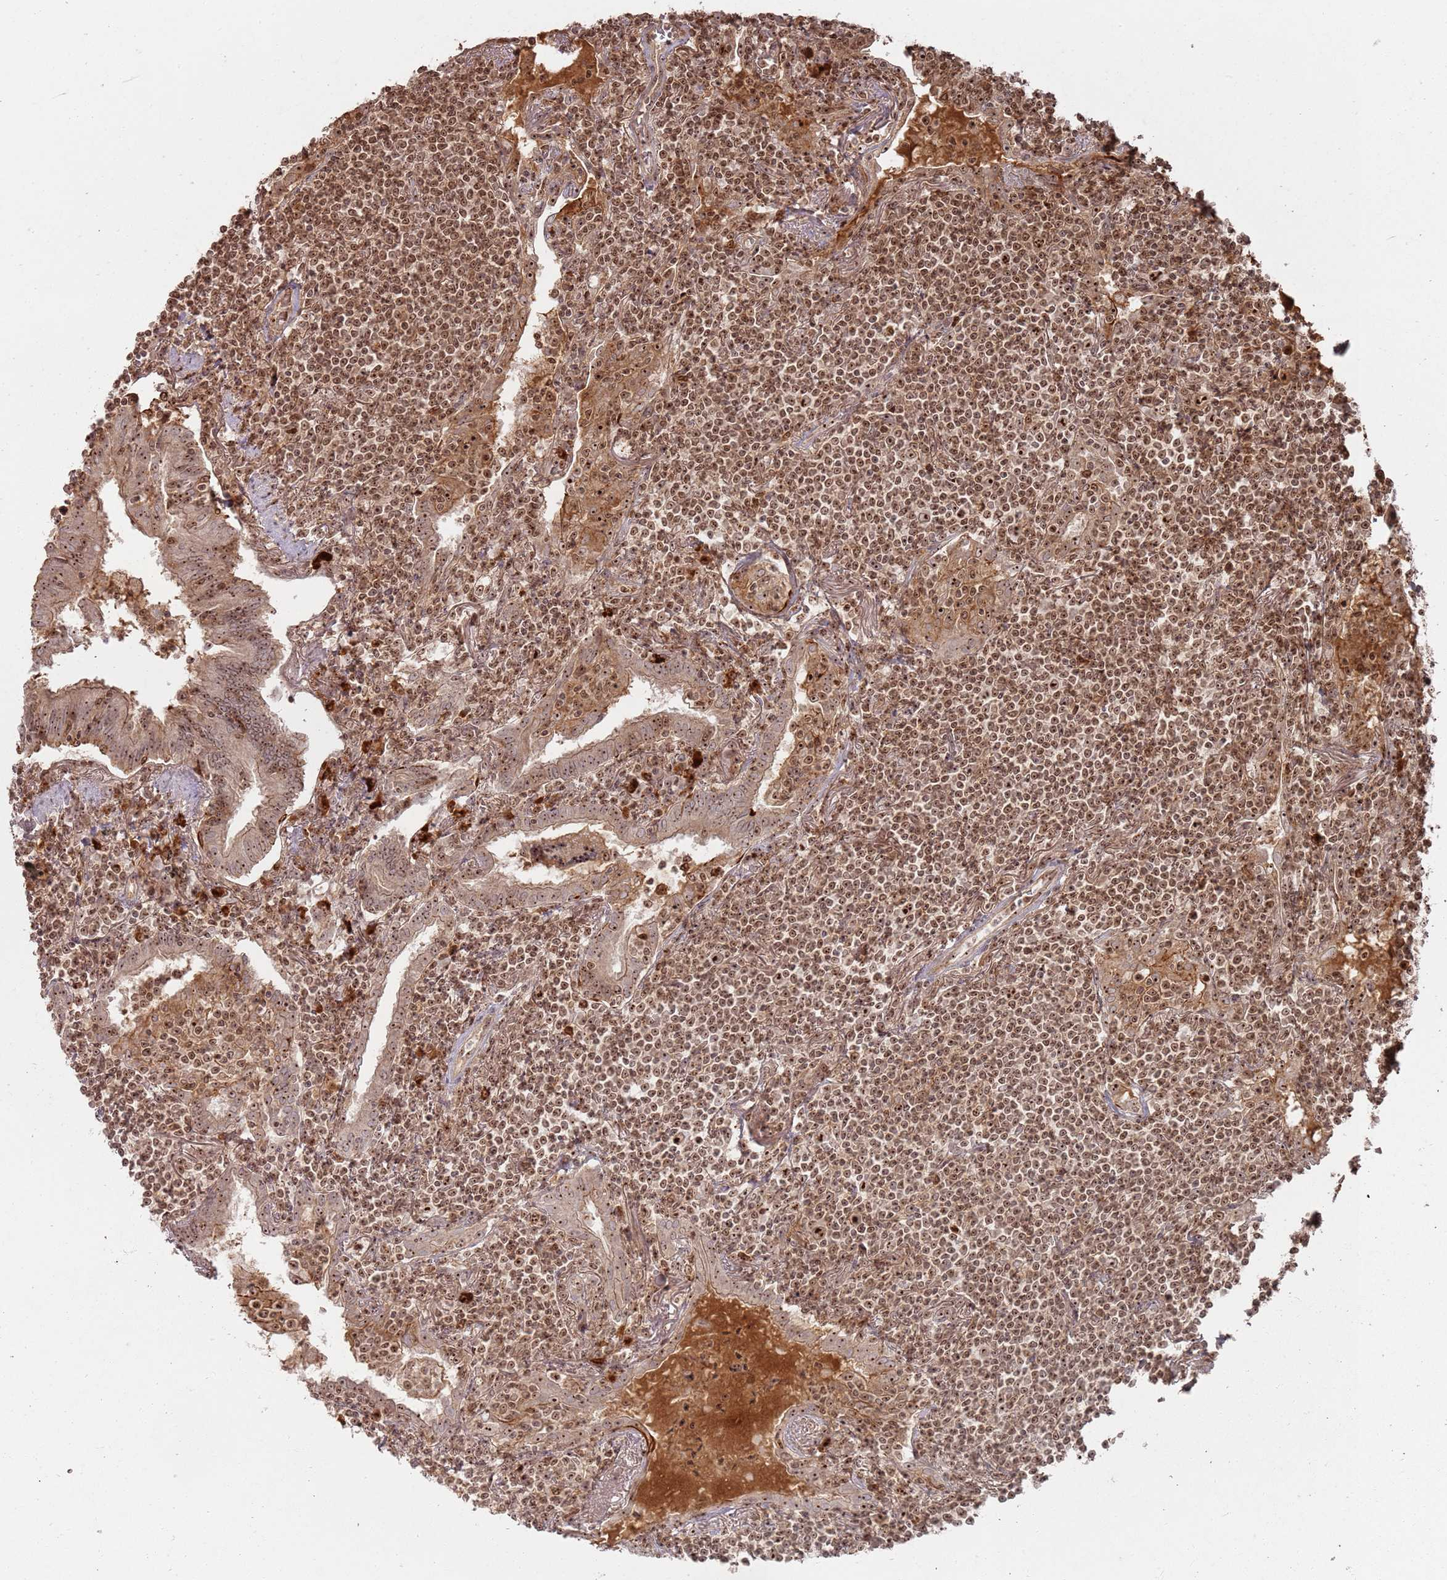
{"staining": {"intensity": "moderate", "quantity": ">75%", "location": "nuclear"}, "tissue": "lymphoma", "cell_type": "Tumor cells", "image_type": "cancer", "snomed": [{"axis": "morphology", "description": "Malignant lymphoma, non-Hodgkin's type, Low grade"}, {"axis": "topography", "description": "Lung"}], "caption": "Moderate nuclear protein positivity is seen in approximately >75% of tumor cells in lymphoma.", "gene": "UTP11", "patient": {"sex": "female", "age": 71}}